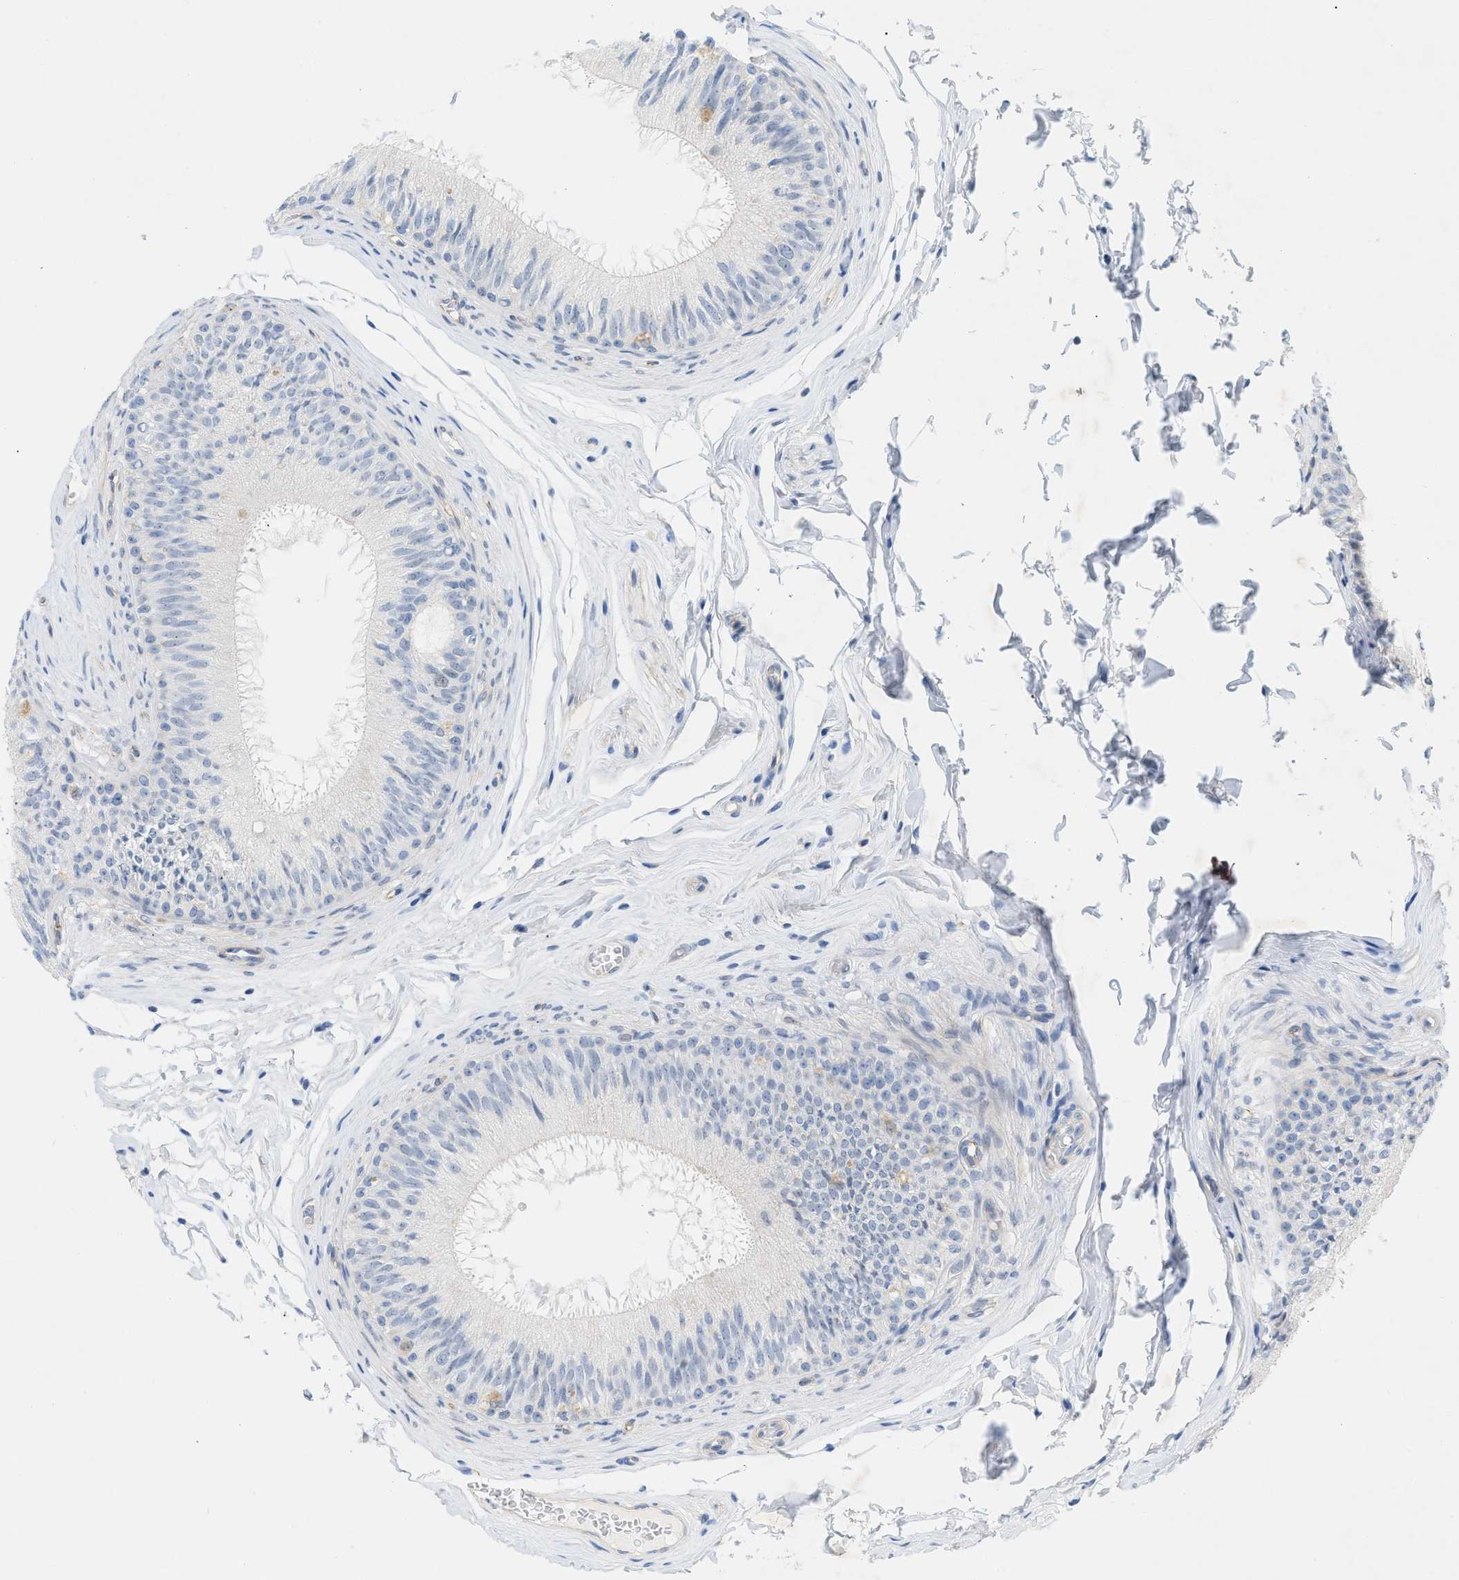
{"staining": {"intensity": "negative", "quantity": "none", "location": "none"}, "tissue": "epididymis", "cell_type": "Glandular cells", "image_type": "normal", "snomed": [{"axis": "morphology", "description": "Normal tissue, NOS"}, {"axis": "topography", "description": "Testis"}, {"axis": "topography", "description": "Epididymis"}], "caption": "IHC image of unremarkable epididymis stained for a protein (brown), which demonstrates no expression in glandular cells.", "gene": "HLTF", "patient": {"sex": "male", "age": 36}}